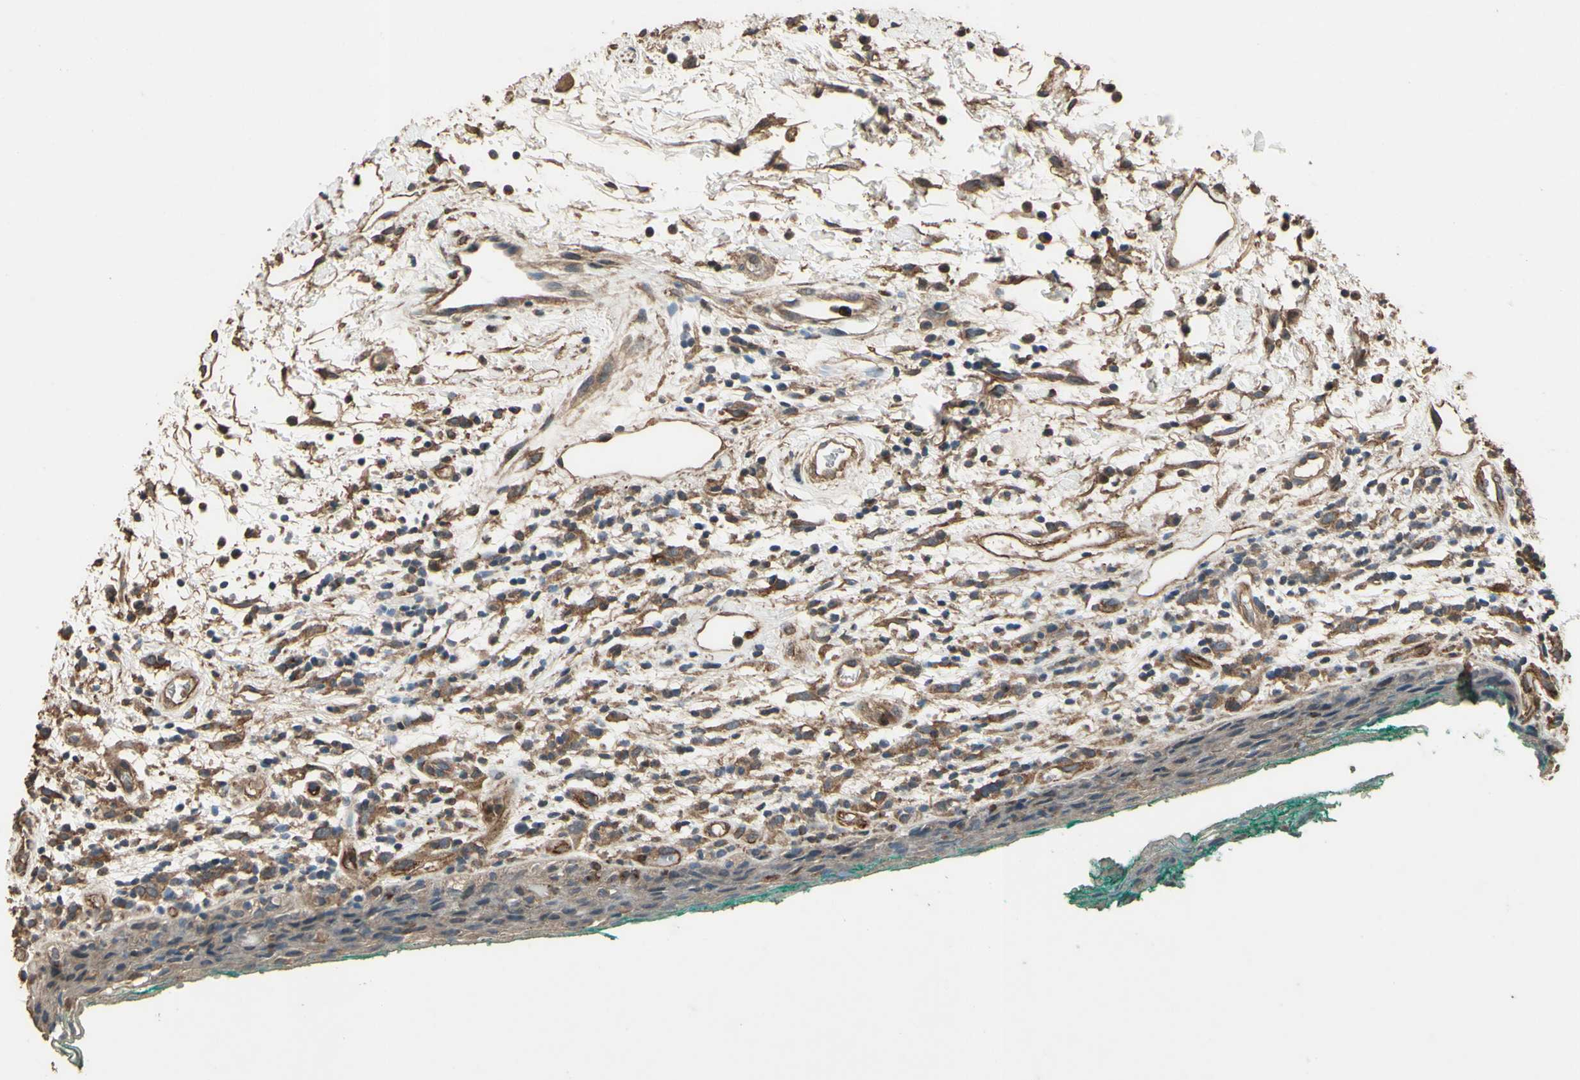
{"staining": {"intensity": "moderate", "quantity": ">75%", "location": "cytoplasmic/membranous"}, "tissue": "oral mucosa", "cell_type": "Squamous epithelial cells", "image_type": "normal", "snomed": [{"axis": "morphology", "description": "Normal tissue, NOS"}, {"axis": "topography", "description": "Skeletal muscle"}, {"axis": "topography", "description": "Oral tissue"}, {"axis": "topography", "description": "Peripheral nerve tissue"}], "caption": "IHC staining of unremarkable oral mucosa, which demonstrates medium levels of moderate cytoplasmic/membranous positivity in approximately >75% of squamous epithelial cells indicating moderate cytoplasmic/membranous protein positivity. The staining was performed using DAB (3,3'-diaminobenzidine) (brown) for protein detection and nuclei were counterstained in hematoxylin (blue).", "gene": "TSPO", "patient": {"sex": "female", "age": 84}}